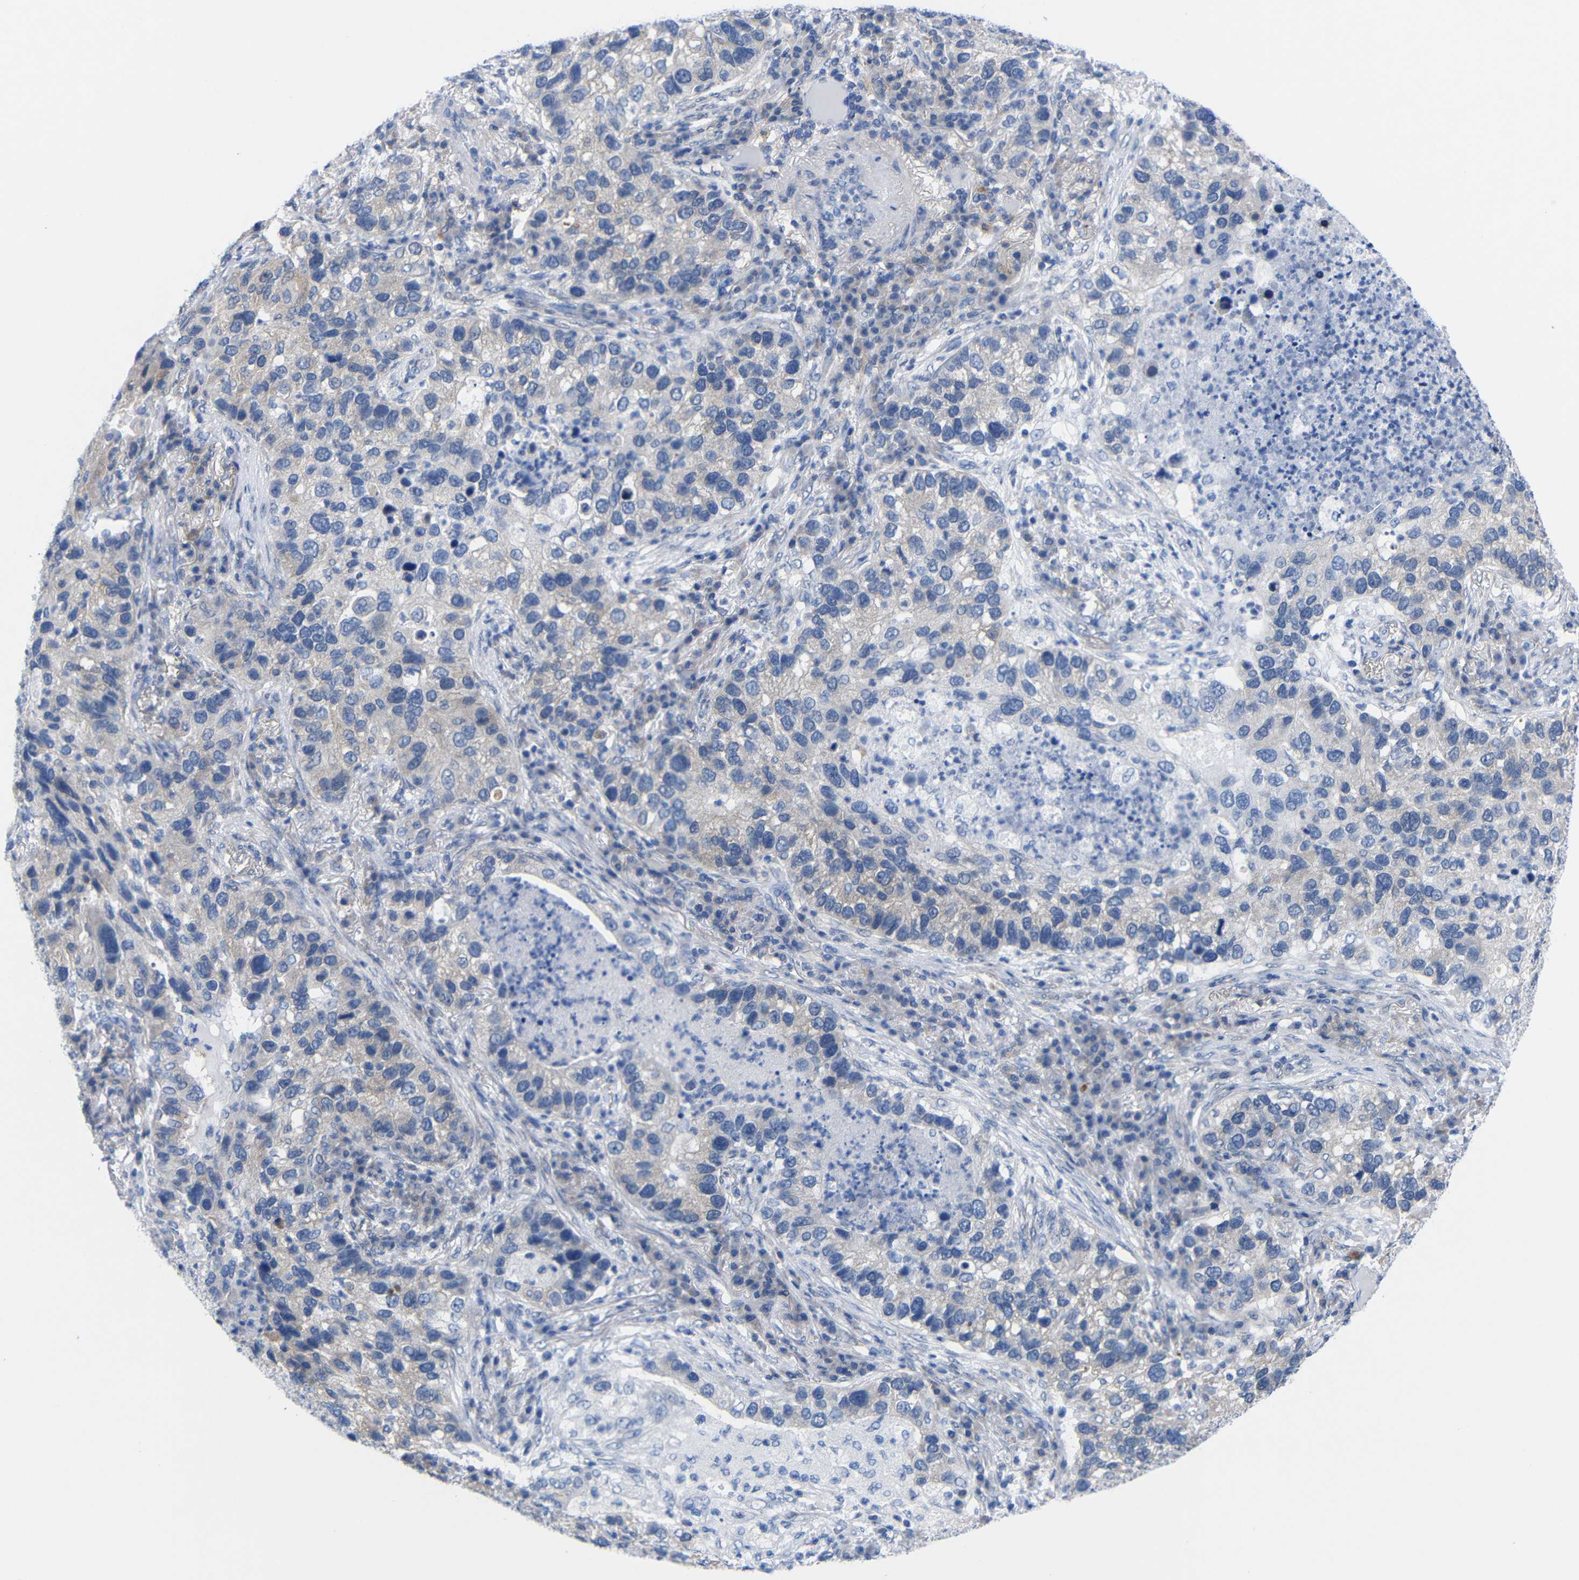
{"staining": {"intensity": "negative", "quantity": "none", "location": "none"}, "tissue": "lung cancer", "cell_type": "Tumor cells", "image_type": "cancer", "snomed": [{"axis": "morphology", "description": "Normal tissue, NOS"}, {"axis": "morphology", "description": "Adenocarcinoma, NOS"}, {"axis": "topography", "description": "Bronchus"}, {"axis": "topography", "description": "Lung"}], "caption": "Immunohistochemistry (IHC) micrograph of lung cancer (adenocarcinoma) stained for a protein (brown), which exhibits no staining in tumor cells. Nuclei are stained in blue.", "gene": "PEBP1", "patient": {"sex": "male", "age": 54}}